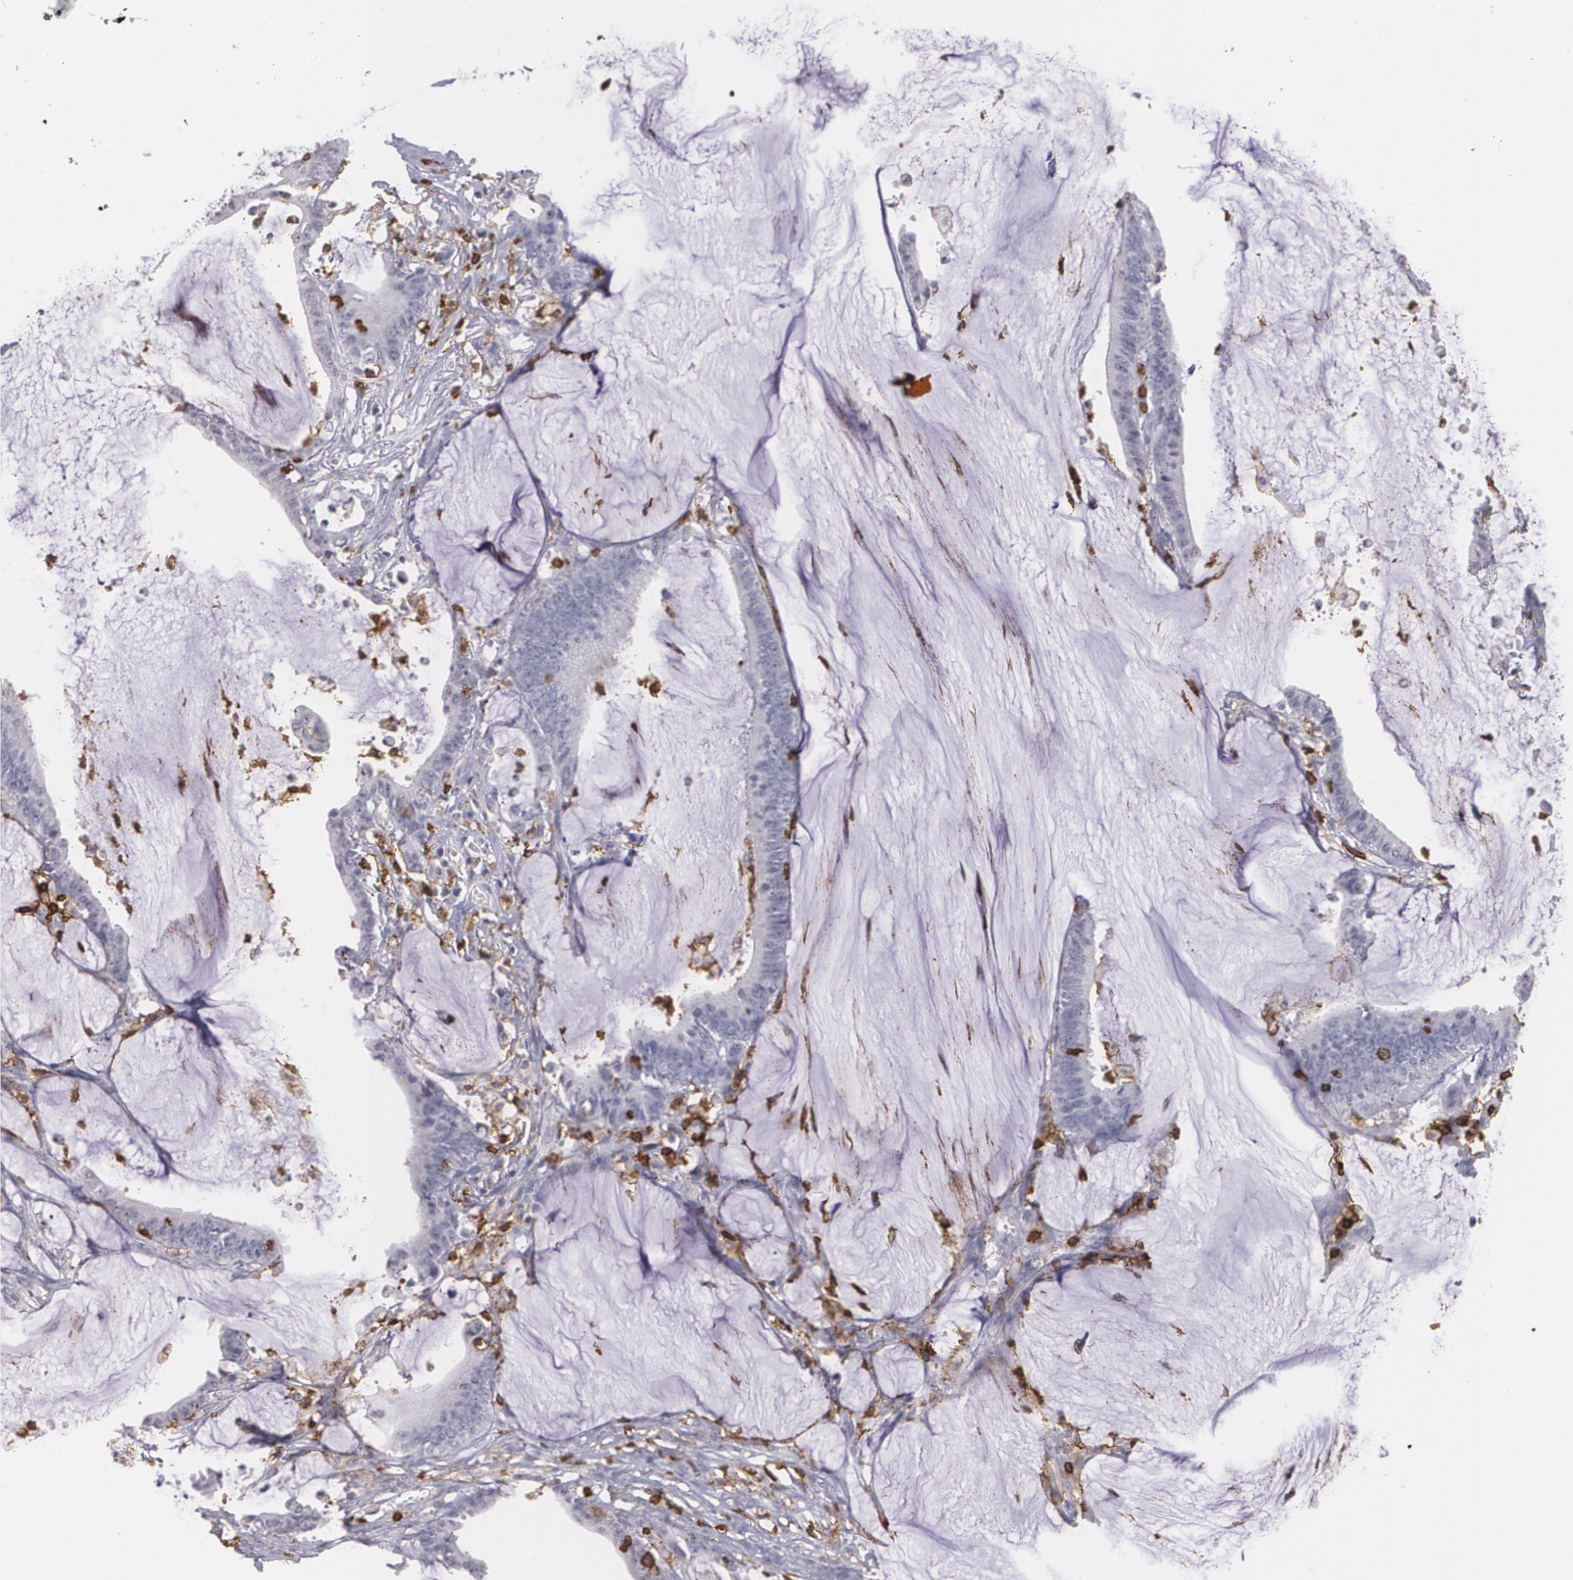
{"staining": {"intensity": "negative", "quantity": "none", "location": "none"}, "tissue": "colorectal cancer", "cell_type": "Tumor cells", "image_type": "cancer", "snomed": [{"axis": "morphology", "description": "Adenocarcinoma, NOS"}, {"axis": "topography", "description": "Rectum"}], "caption": "DAB immunohistochemical staining of adenocarcinoma (colorectal) reveals no significant staining in tumor cells.", "gene": "PTPRC", "patient": {"sex": "female", "age": 66}}